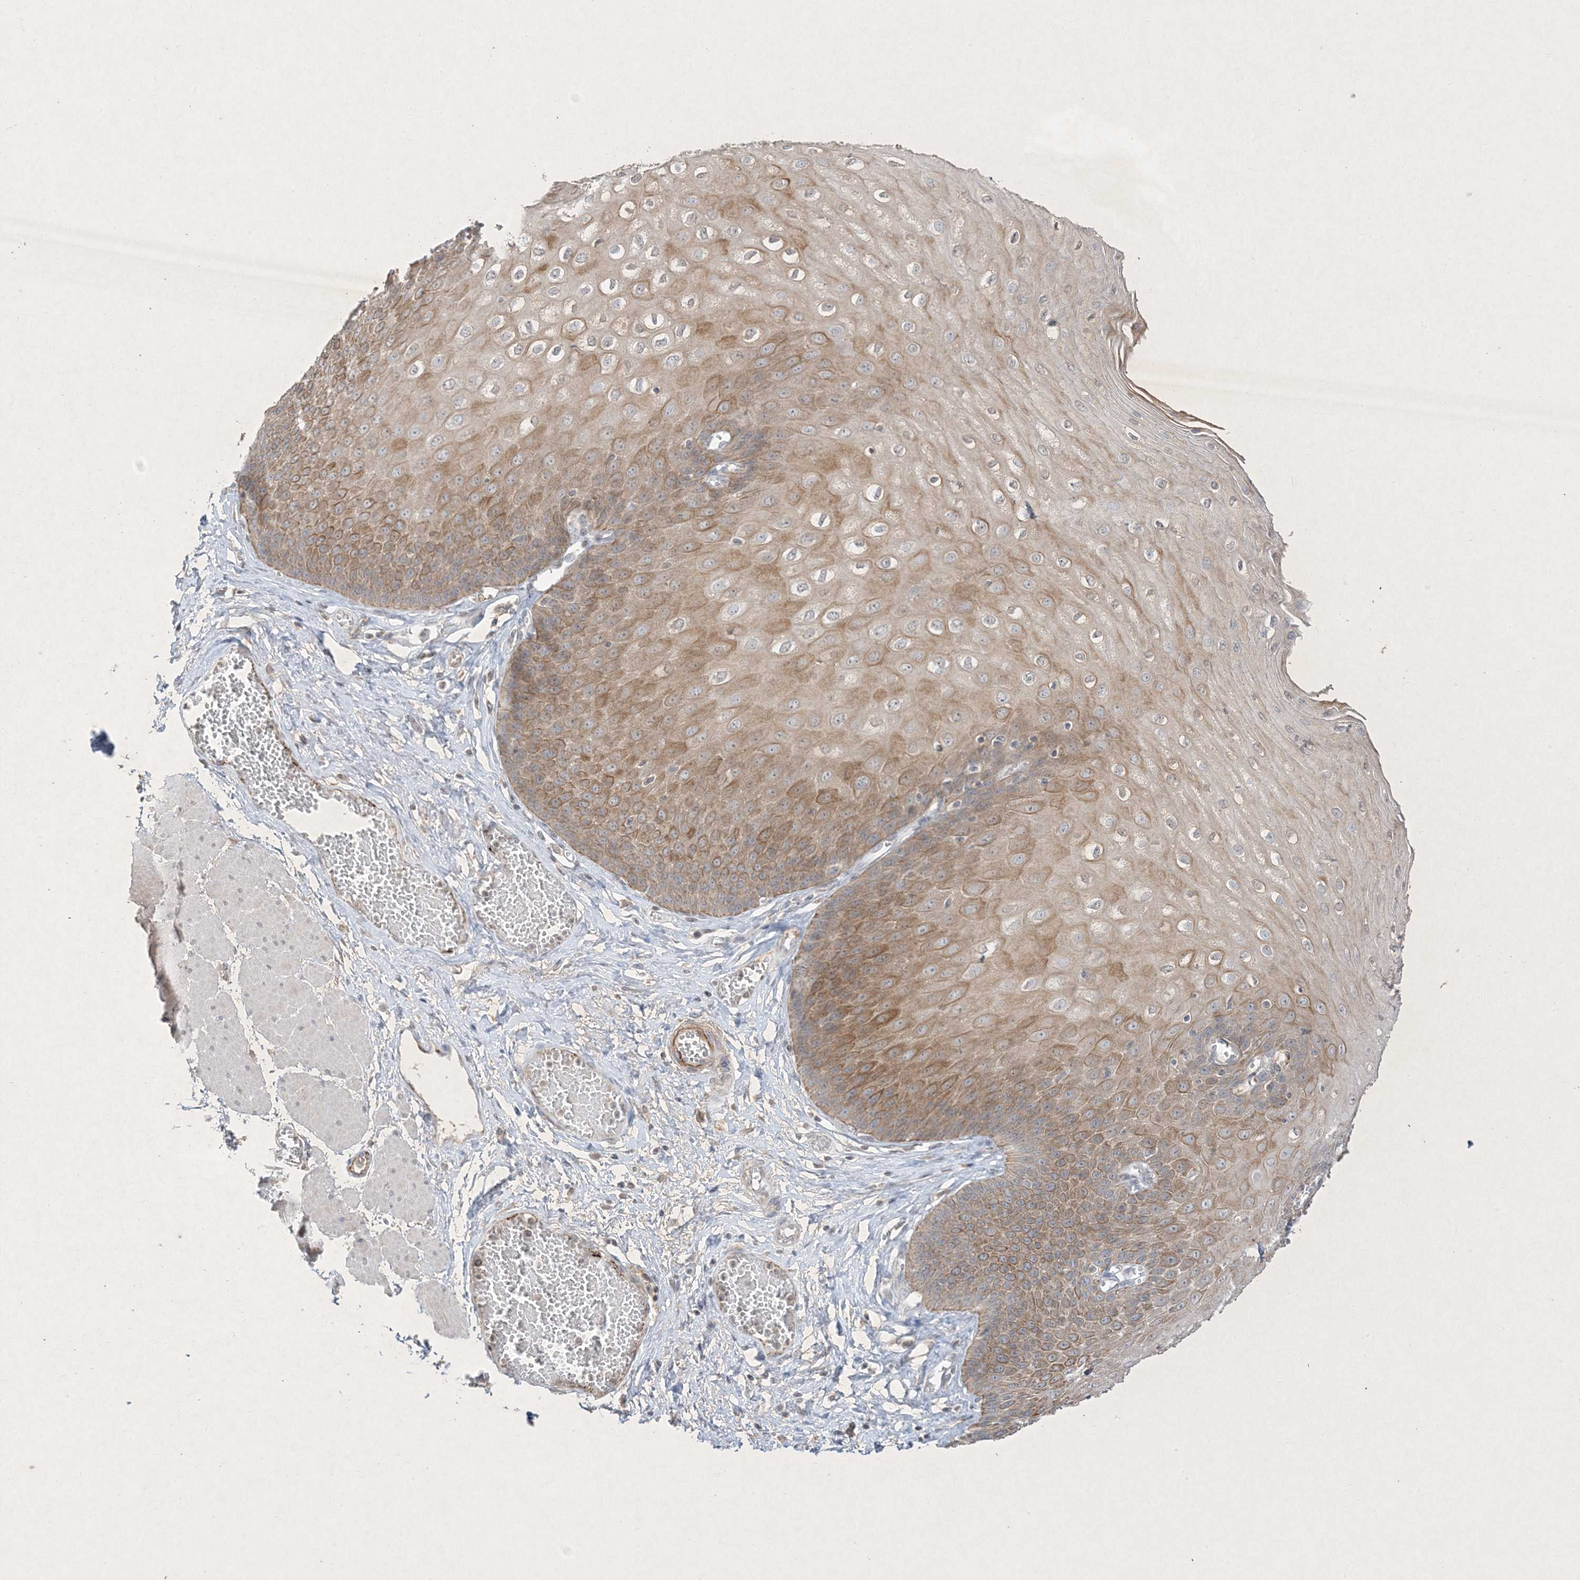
{"staining": {"intensity": "moderate", "quantity": ">75%", "location": "cytoplasmic/membranous"}, "tissue": "esophagus", "cell_type": "Squamous epithelial cells", "image_type": "normal", "snomed": [{"axis": "morphology", "description": "Normal tissue, NOS"}, {"axis": "topography", "description": "Esophagus"}], "caption": "Esophagus stained with immunohistochemistry exhibits moderate cytoplasmic/membranous staining in about >75% of squamous epithelial cells. The staining was performed using DAB, with brown indicating positive protein expression. Nuclei are stained blue with hematoxylin.", "gene": "PRSS36", "patient": {"sex": "male", "age": 60}}